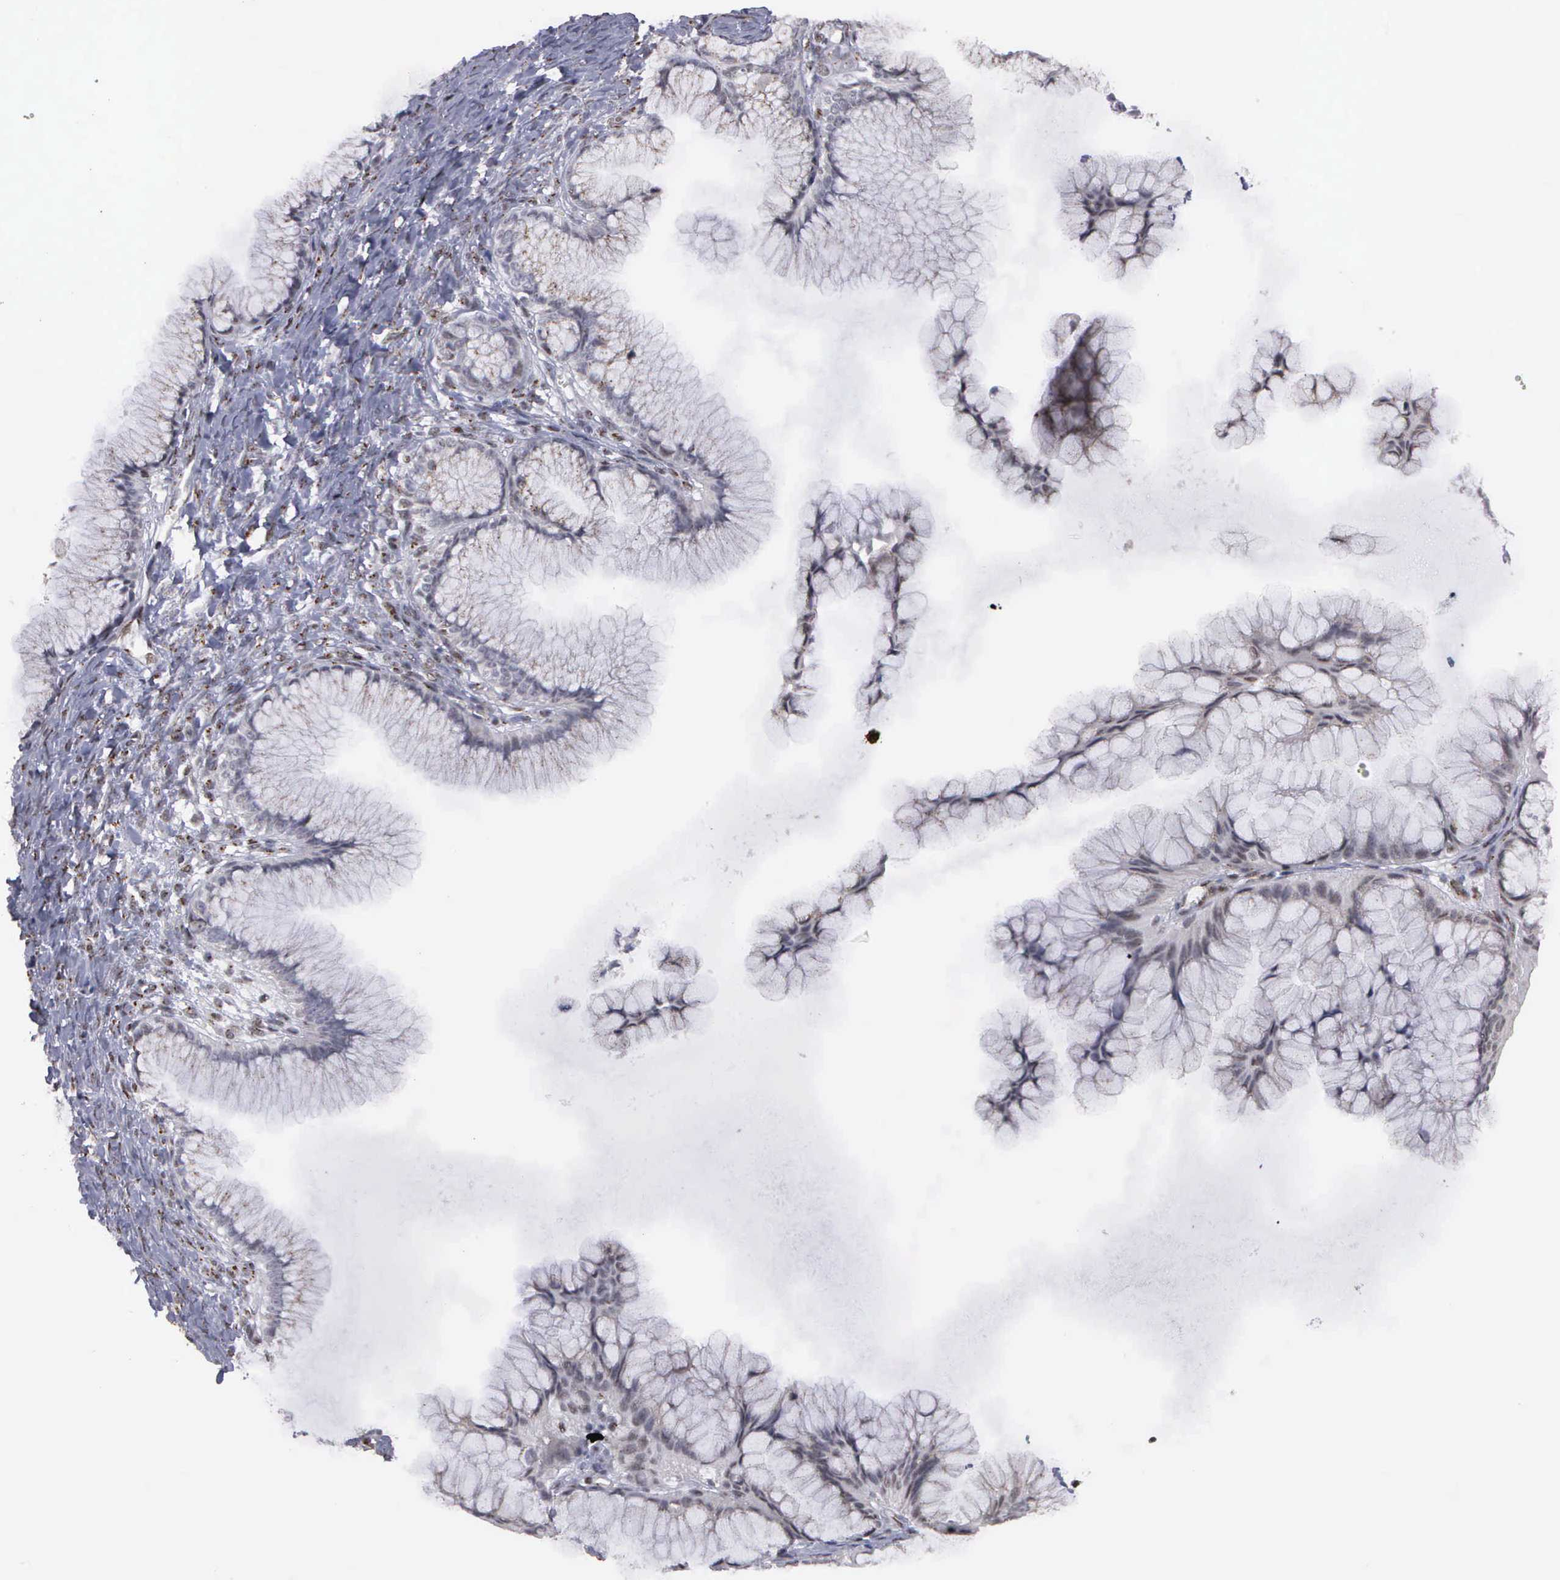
{"staining": {"intensity": "weak", "quantity": "<25%", "location": "cytoplasmic/membranous,nuclear"}, "tissue": "ovarian cancer", "cell_type": "Tumor cells", "image_type": "cancer", "snomed": [{"axis": "morphology", "description": "Cystadenocarcinoma, mucinous, NOS"}, {"axis": "topography", "description": "Ovary"}], "caption": "The photomicrograph displays no significant positivity in tumor cells of ovarian cancer. (Stains: DAB IHC with hematoxylin counter stain, Microscopy: brightfield microscopy at high magnification).", "gene": "GTF2A1", "patient": {"sex": "female", "age": 41}}